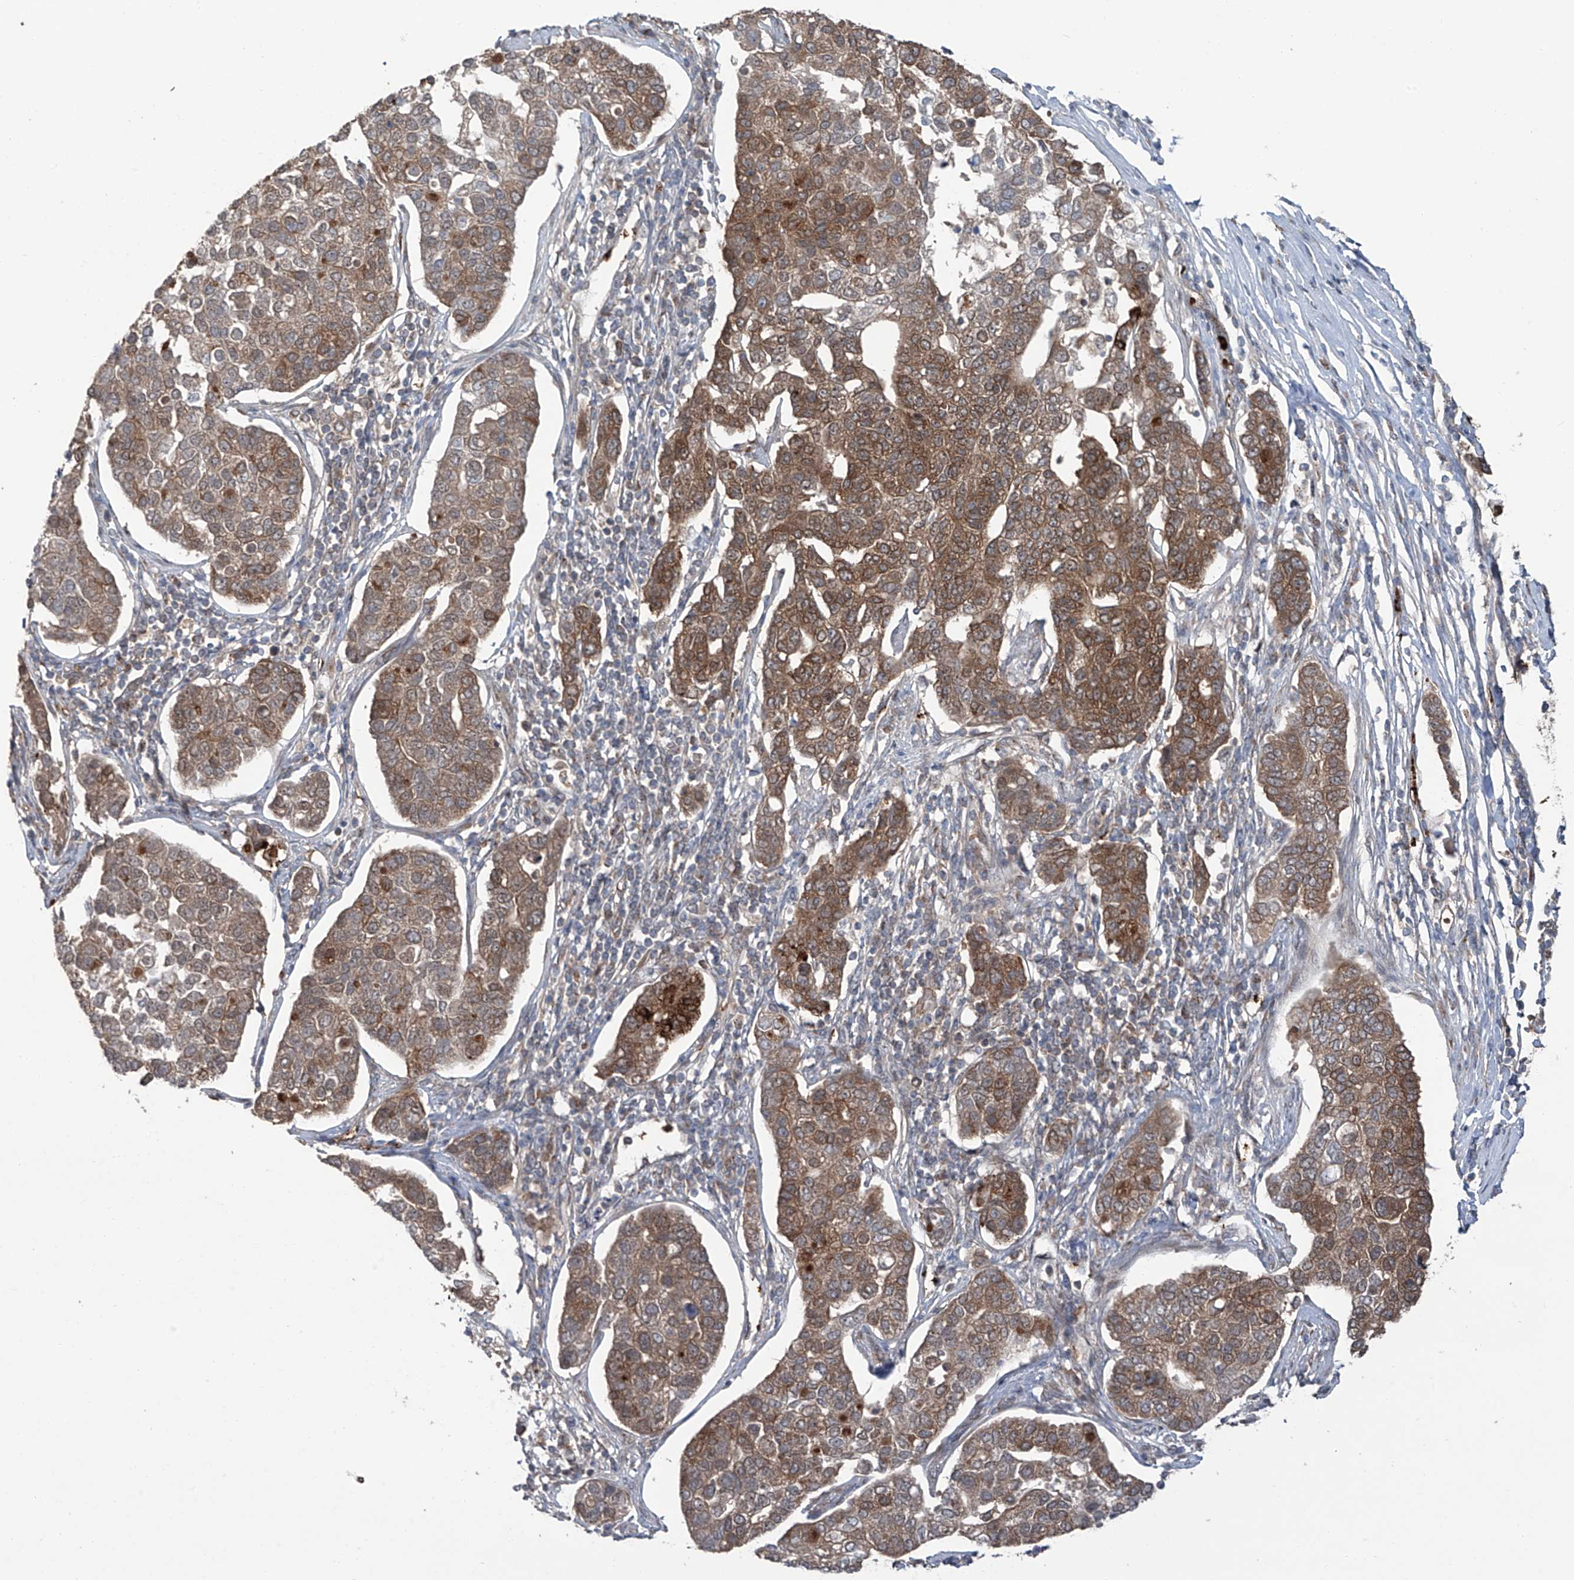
{"staining": {"intensity": "strong", "quantity": "25%-75%", "location": "cytoplasmic/membranous"}, "tissue": "pancreatic cancer", "cell_type": "Tumor cells", "image_type": "cancer", "snomed": [{"axis": "morphology", "description": "Adenocarcinoma, NOS"}, {"axis": "topography", "description": "Pancreas"}], "caption": "Approximately 25%-75% of tumor cells in human pancreatic adenocarcinoma show strong cytoplasmic/membranous protein expression as visualized by brown immunohistochemical staining.", "gene": "ZDHHC9", "patient": {"sex": "female", "age": 61}}